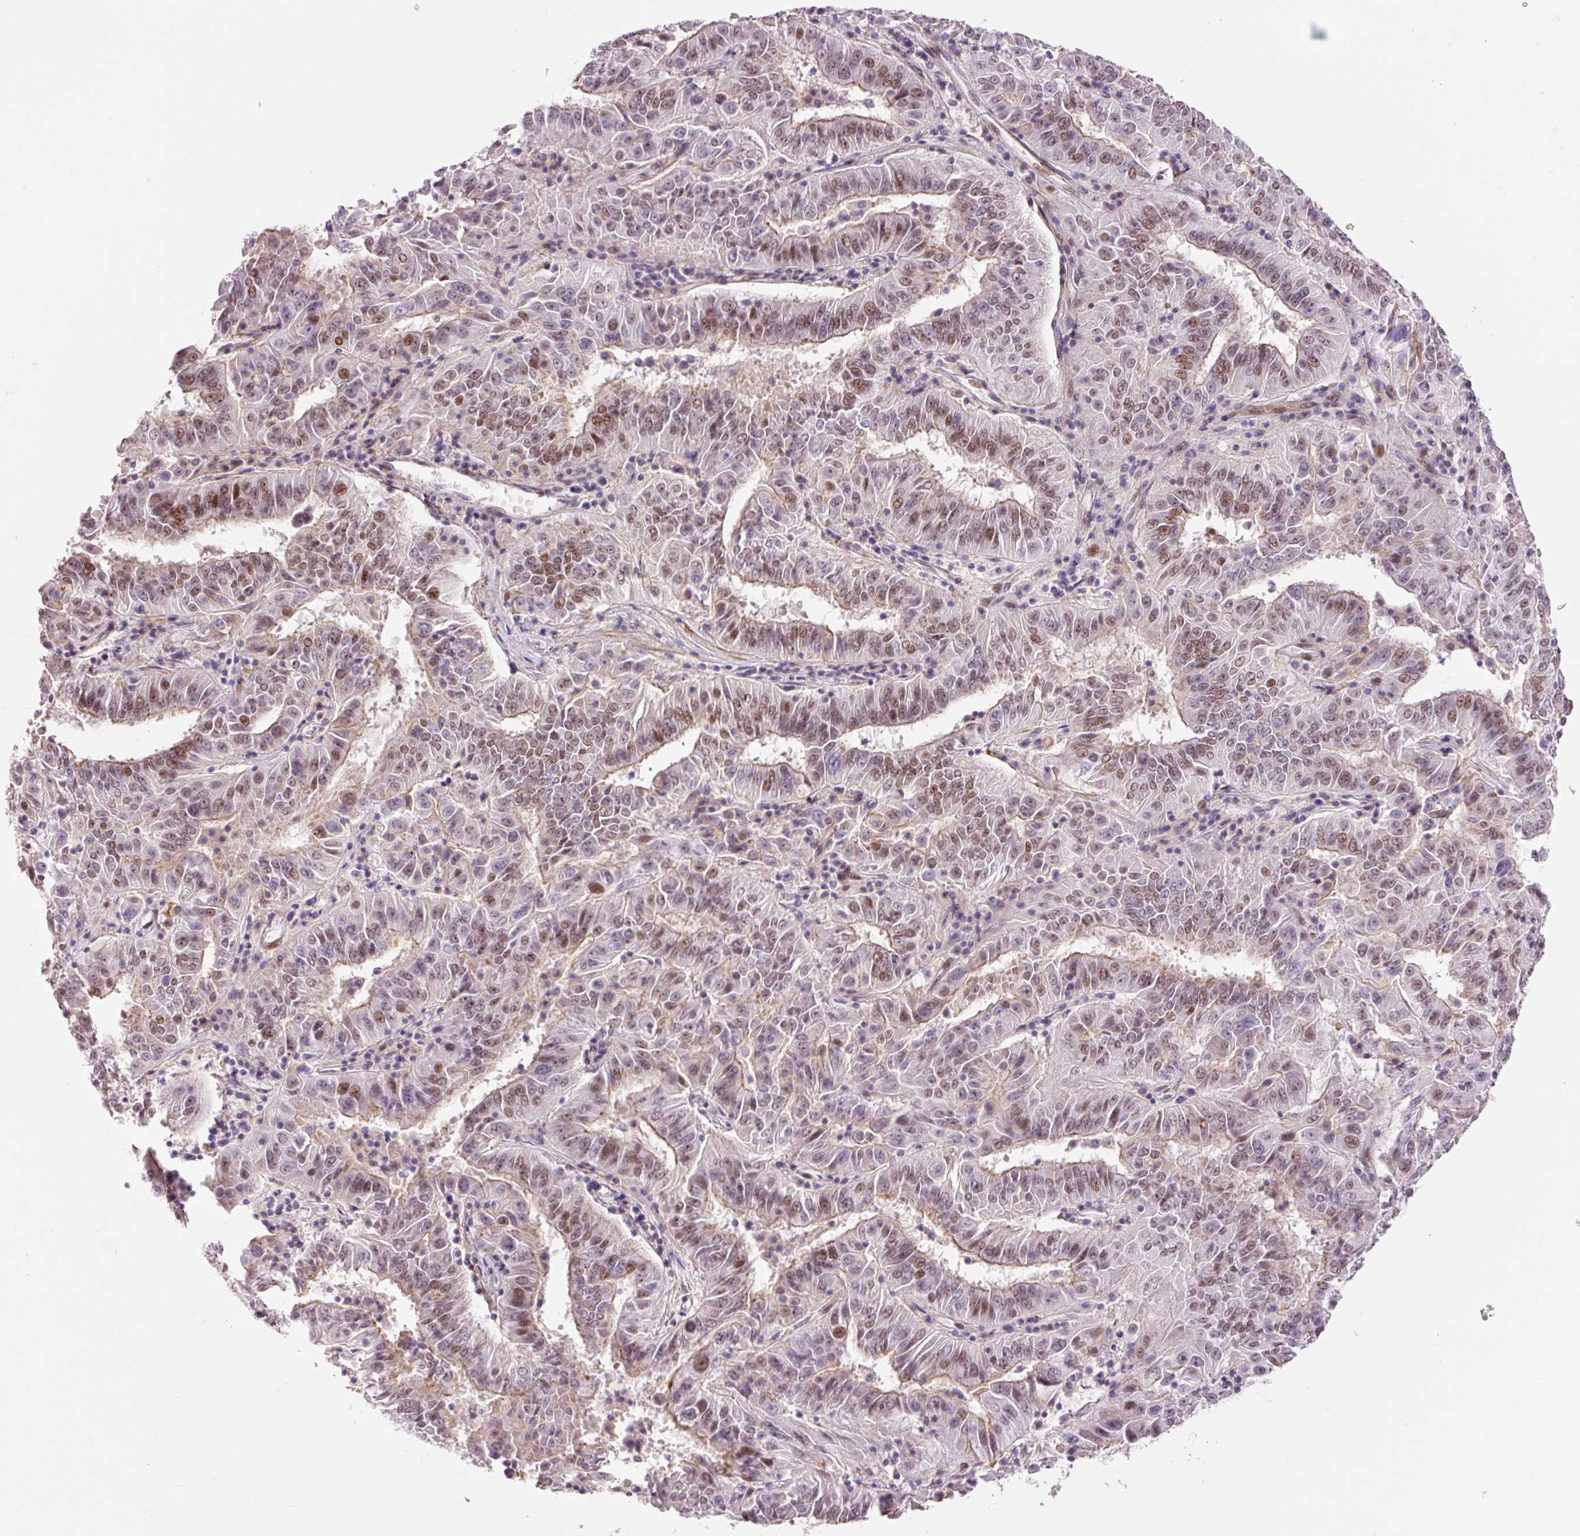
{"staining": {"intensity": "moderate", "quantity": "25%-75%", "location": "nuclear"}, "tissue": "pancreatic cancer", "cell_type": "Tumor cells", "image_type": "cancer", "snomed": [{"axis": "morphology", "description": "Adenocarcinoma, NOS"}, {"axis": "topography", "description": "Pancreas"}], "caption": "Pancreatic adenocarcinoma stained for a protein (brown) shows moderate nuclear positive positivity in about 25%-75% of tumor cells.", "gene": "HNF1A", "patient": {"sex": "male", "age": 63}}